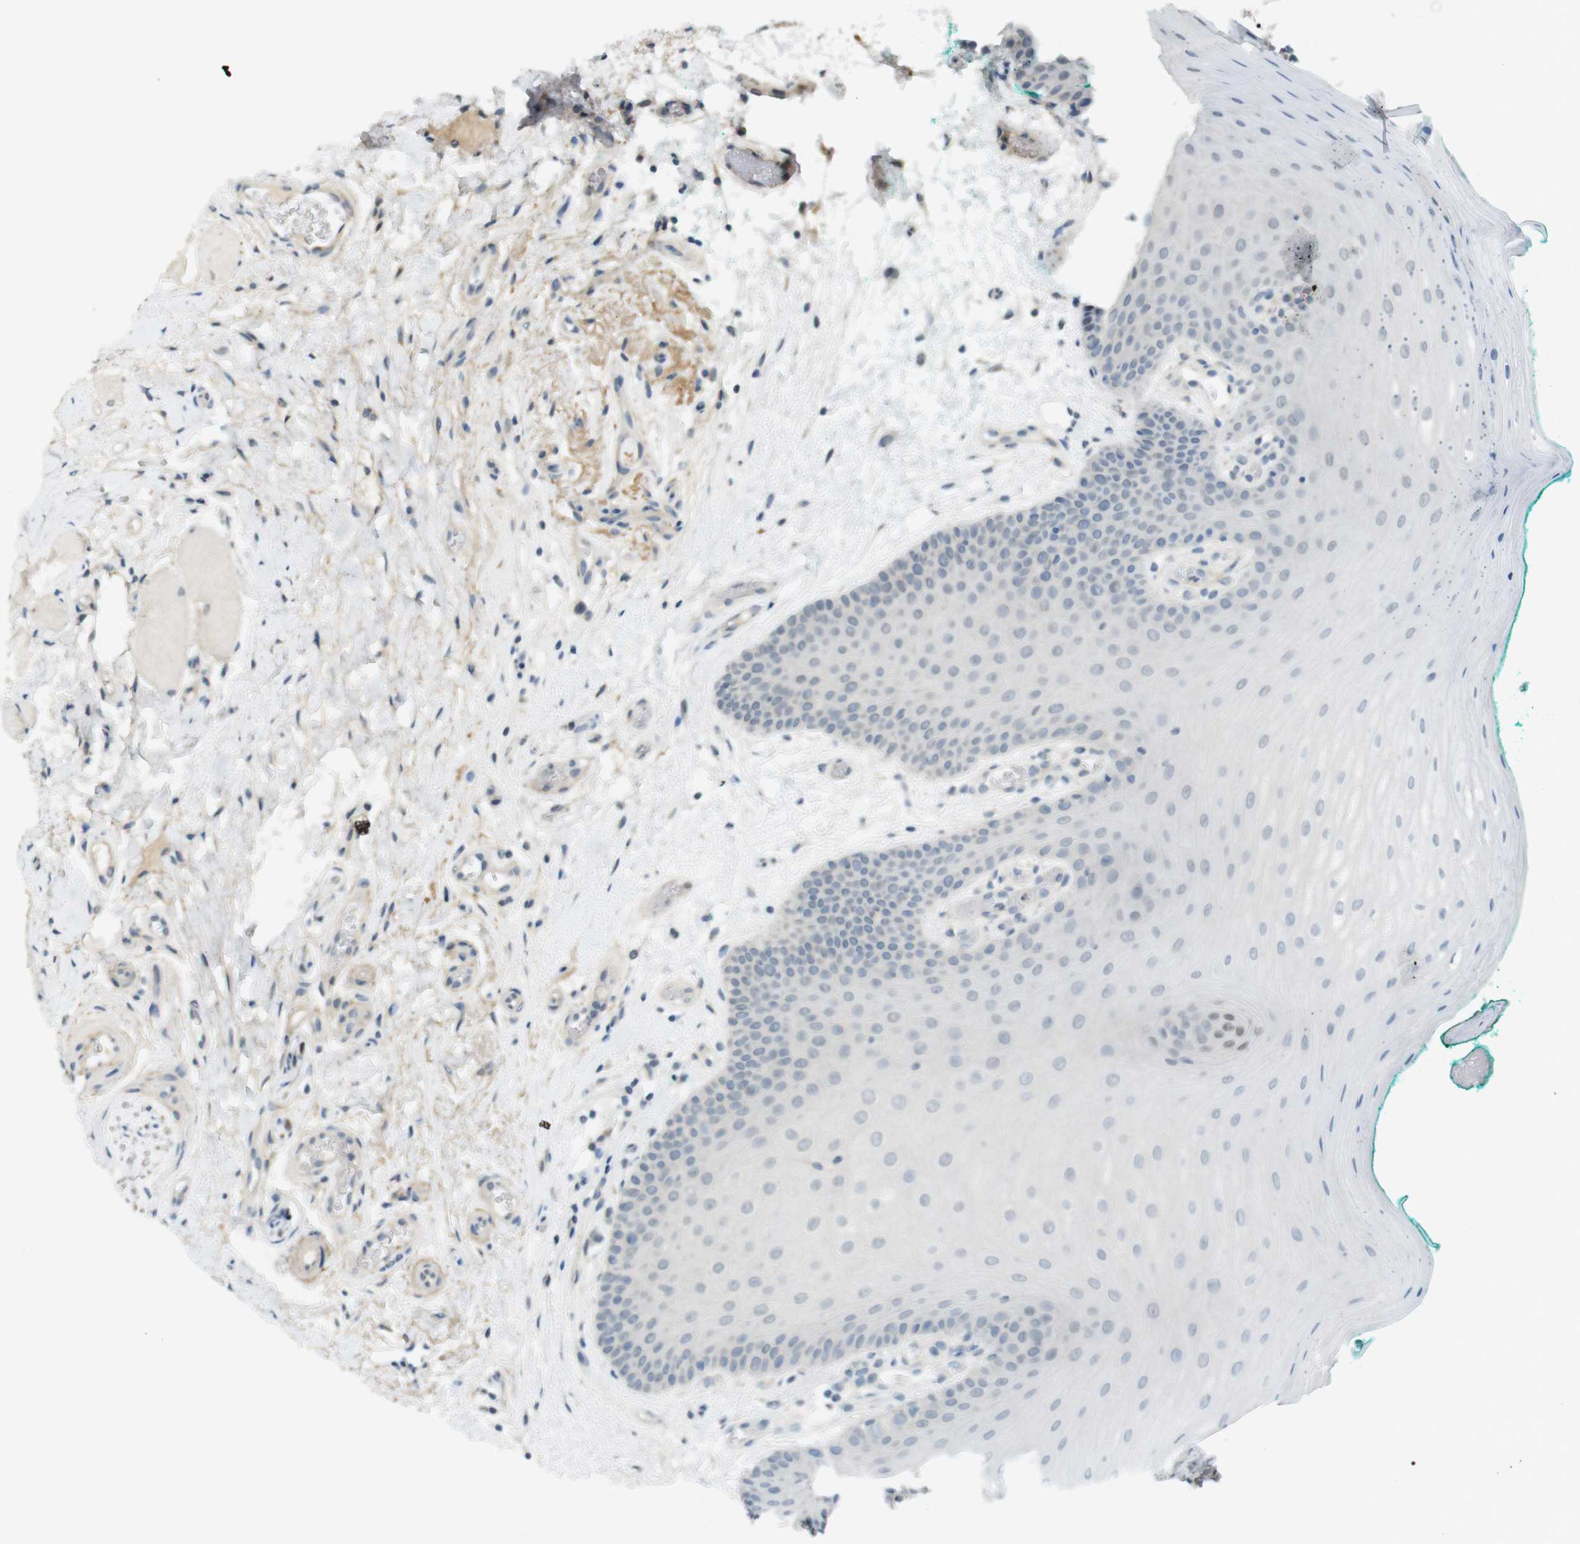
{"staining": {"intensity": "moderate", "quantity": "<25%", "location": "cytoplasmic/membranous"}, "tissue": "oral mucosa", "cell_type": "Squamous epithelial cells", "image_type": "normal", "snomed": [{"axis": "morphology", "description": "Normal tissue, NOS"}, {"axis": "topography", "description": "Skeletal muscle"}, {"axis": "topography", "description": "Oral tissue"}], "caption": "A brown stain labels moderate cytoplasmic/membranous expression of a protein in squamous epithelial cells of benign human oral mucosa. Using DAB (3,3'-diaminobenzidine) (brown) and hematoxylin (blue) stains, captured at high magnification using brightfield microscopy.", "gene": "UGT8", "patient": {"sex": "male", "age": 58}}